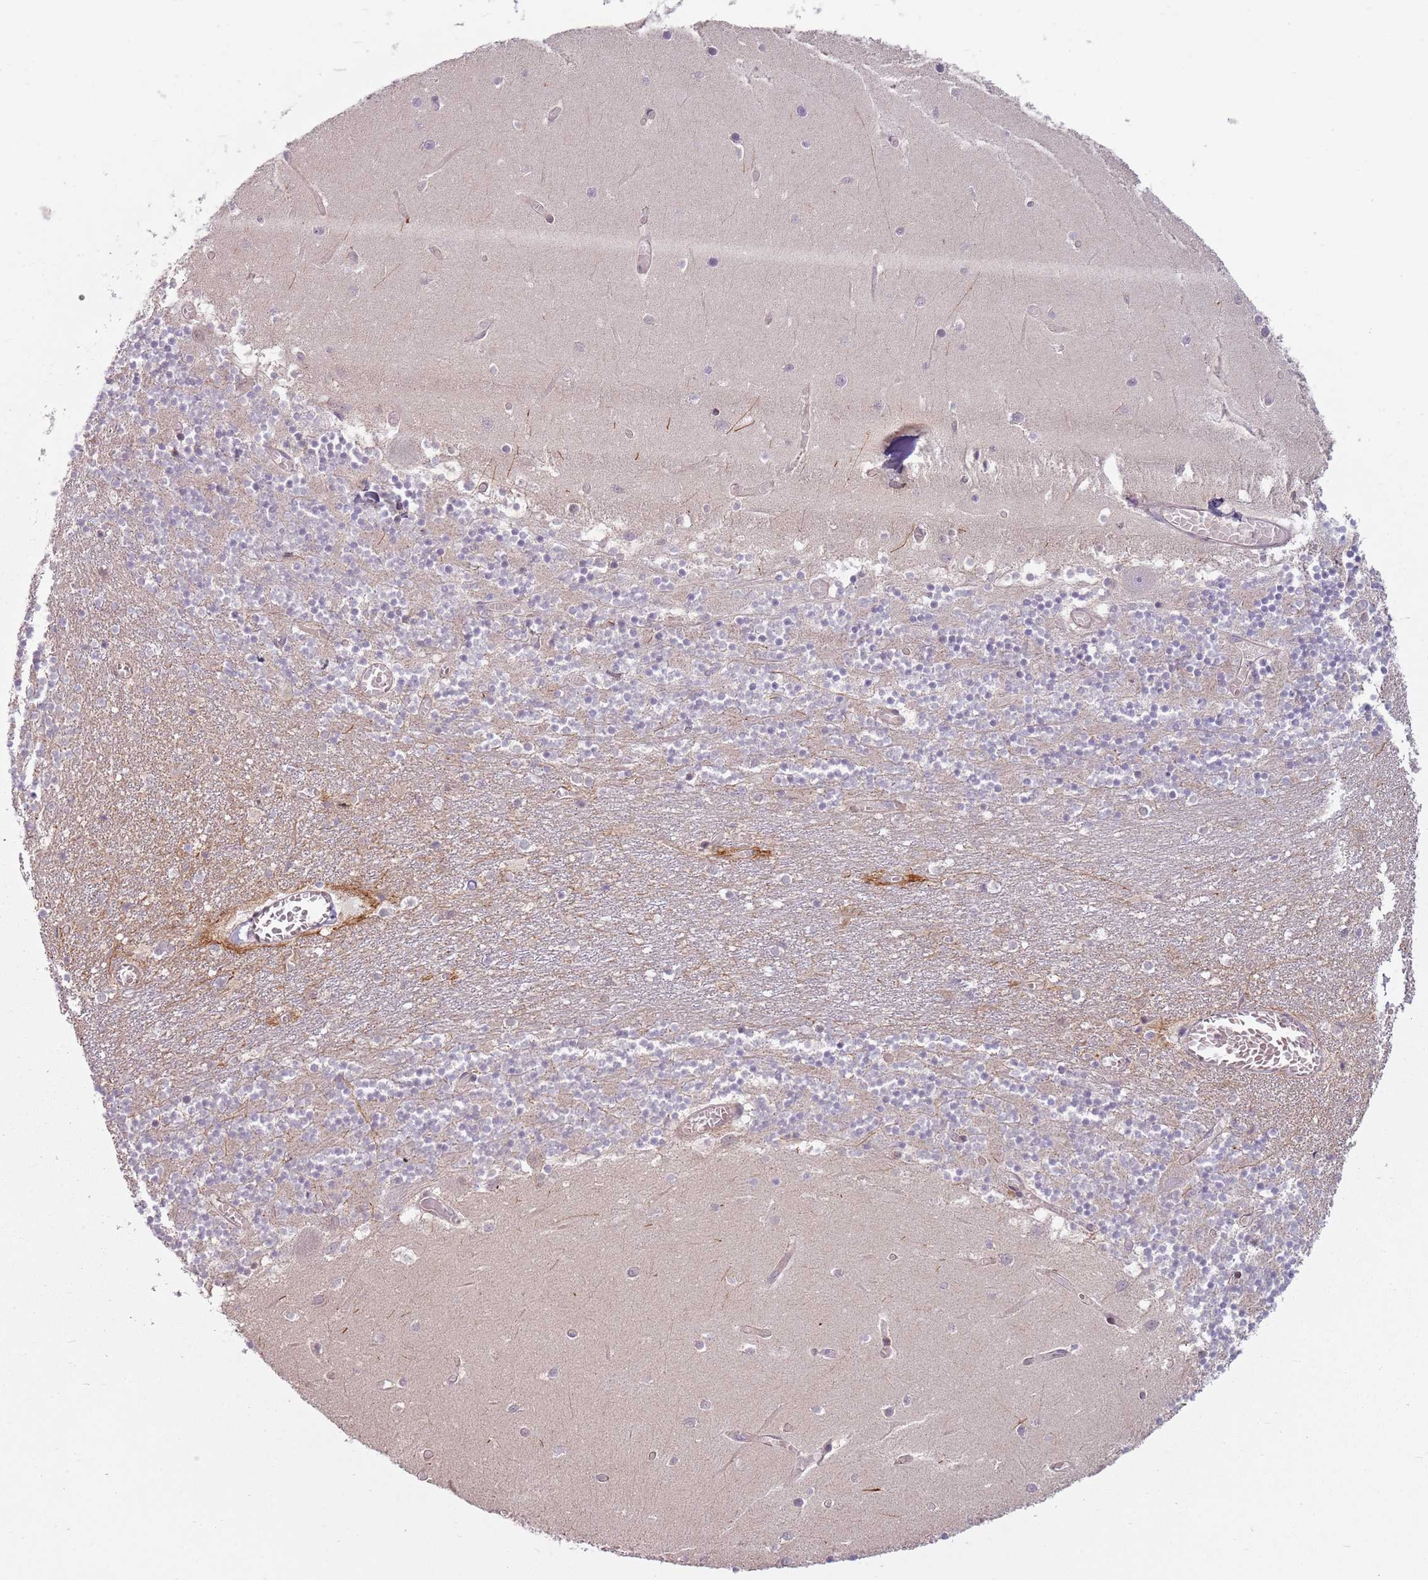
{"staining": {"intensity": "negative", "quantity": "none", "location": "none"}, "tissue": "cerebellum", "cell_type": "Cells in granular layer", "image_type": "normal", "snomed": [{"axis": "morphology", "description": "Normal tissue, NOS"}, {"axis": "topography", "description": "Cerebellum"}], "caption": "IHC of unremarkable human cerebellum demonstrates no staining in cells in granular layer.", "gene": "ADGRG1", "patient": {"sex": "female", "age": 28}}